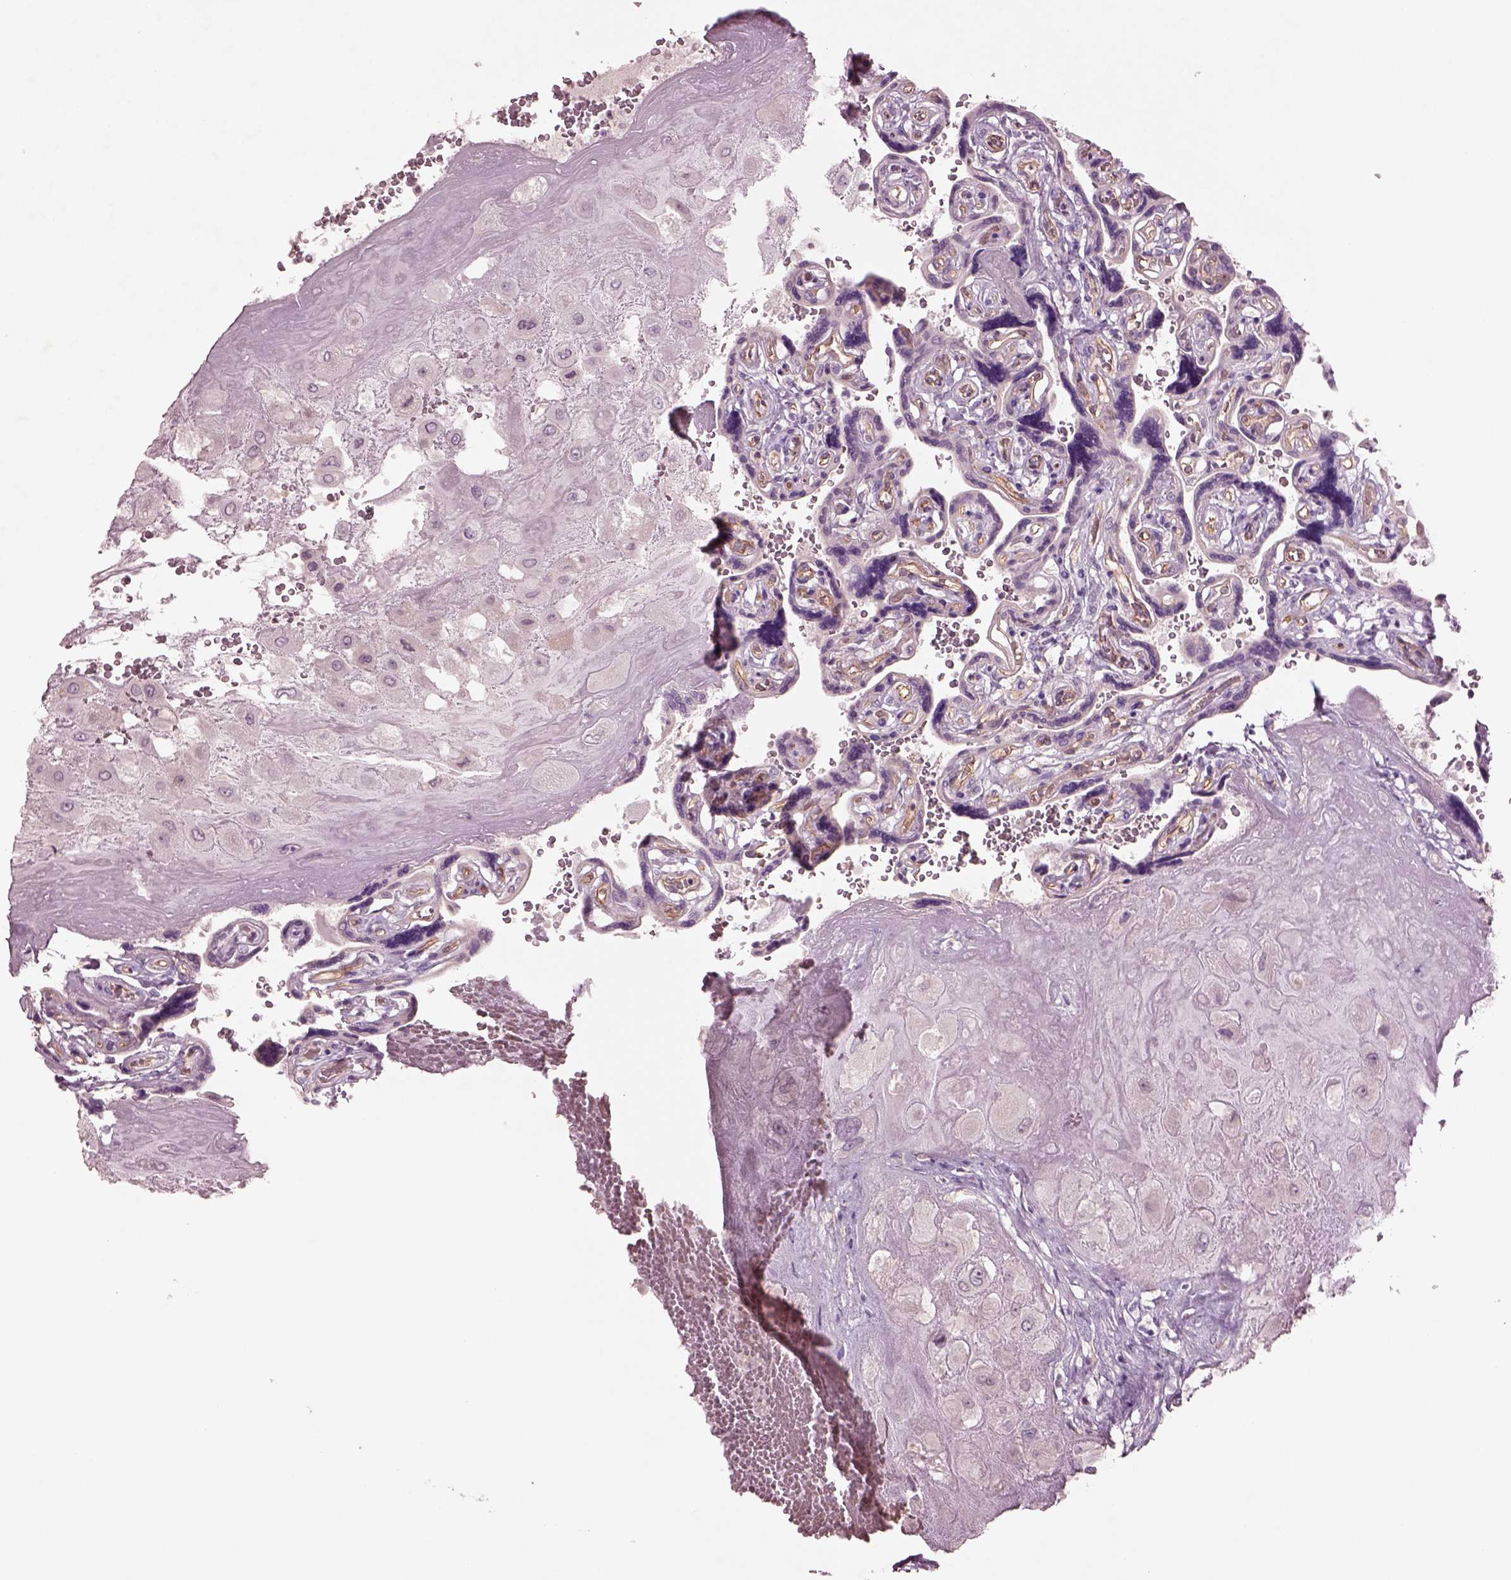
{"staining": {"intensity": "negative", "quantity": "none", "location": "none"}, "tissue": "placenta", "cell_type": "Decidual cells", "image_type": "normal", "snomed": [{"axis": "morphology", "description": "Normal tissue, NOS"}, {"axis": "topography", "description": "Placenta"}], "caption": "This is an immunohistochemistry photomicrograph of benign placenta. There is no positivity in decidual cells.", "gene": "DUOXA2", "patient": {"sex": "female", "age": 32}}